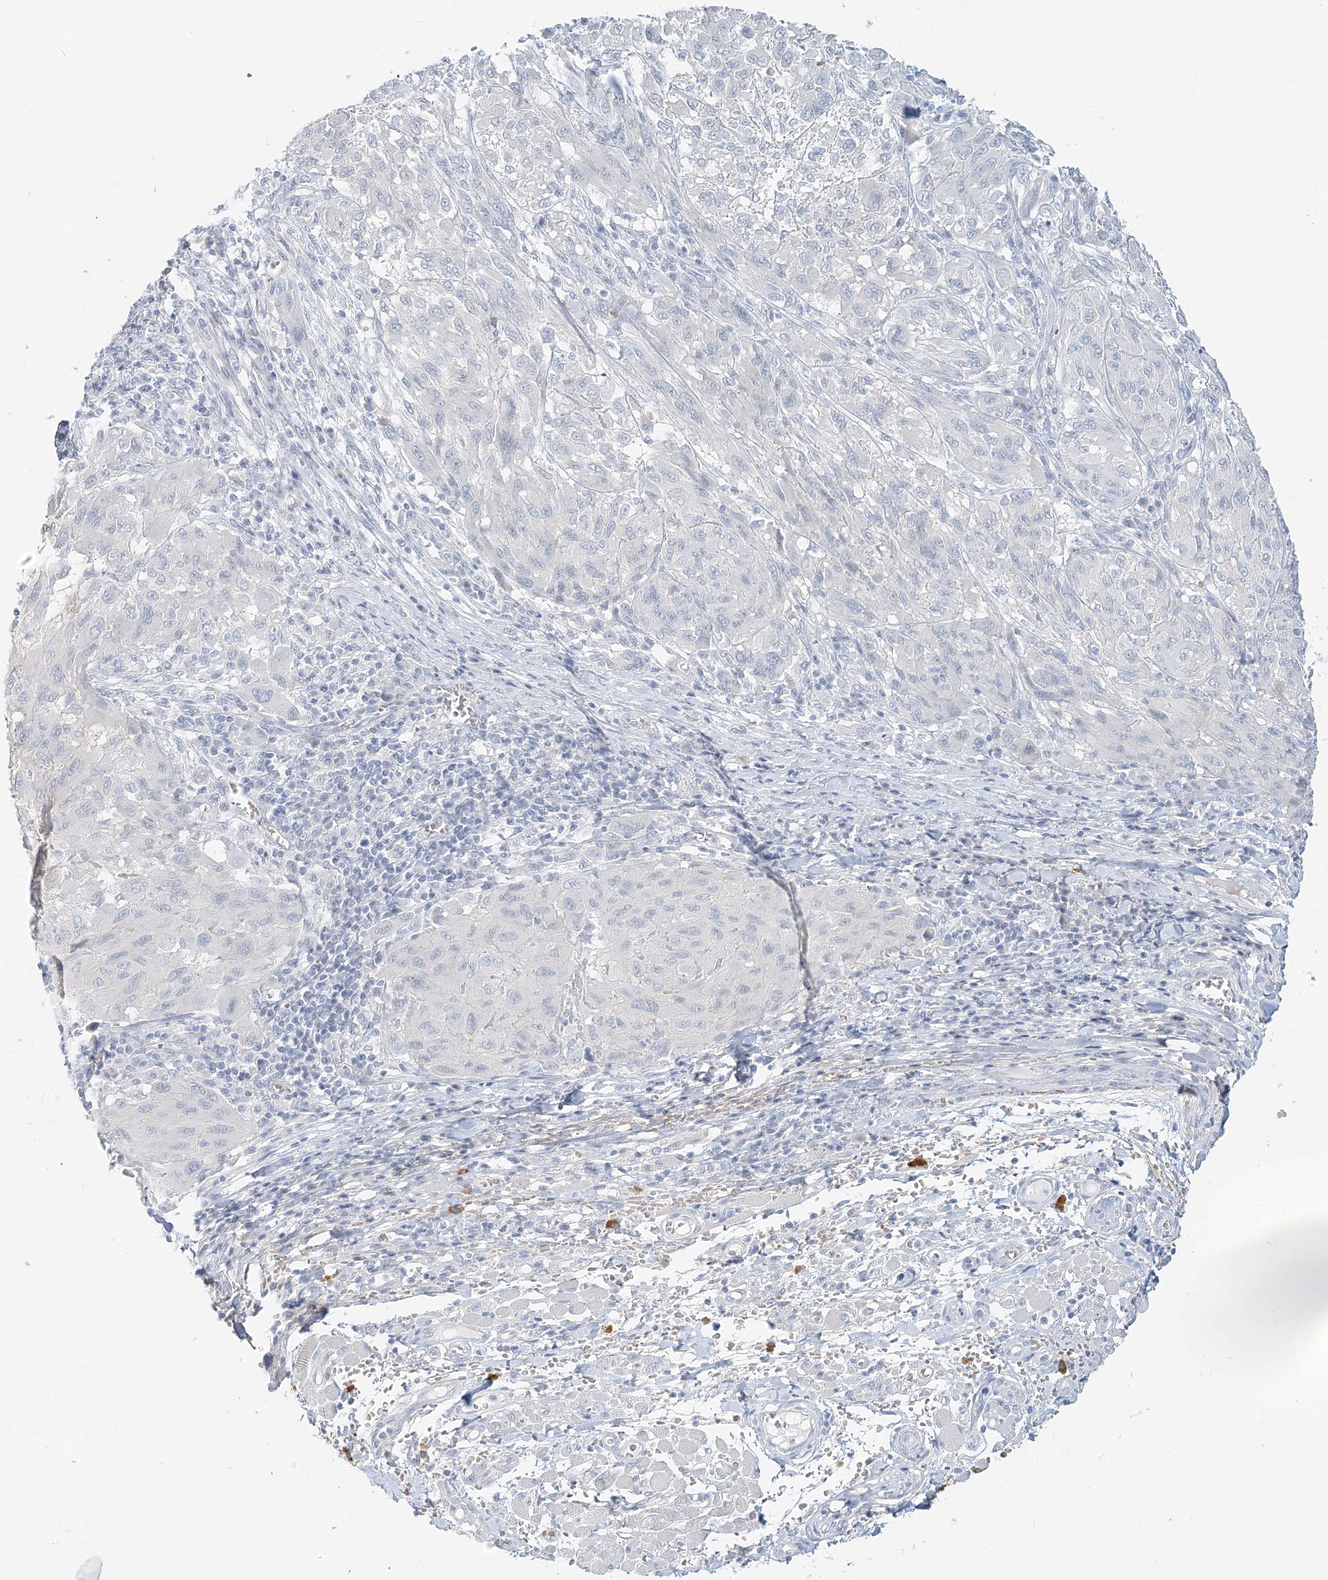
{"staining": {"intensity": "negative", "quantity": "none", "location": "none"}, "tissue": "melanoma", "cell_type": "Tumor cells", "image_type": "cancer", "snomed": [{"axis": "morphology", "description": "Malignant melanoma, NOS"}, {"axis": "topography", "description": "Skin"}], "caption": "Immunohistochemical staining of human malignant melanoma exhibits no significant expression in tumor cells.", "gene": "VILL", "patient": {"sex": "female", "age": 91}}